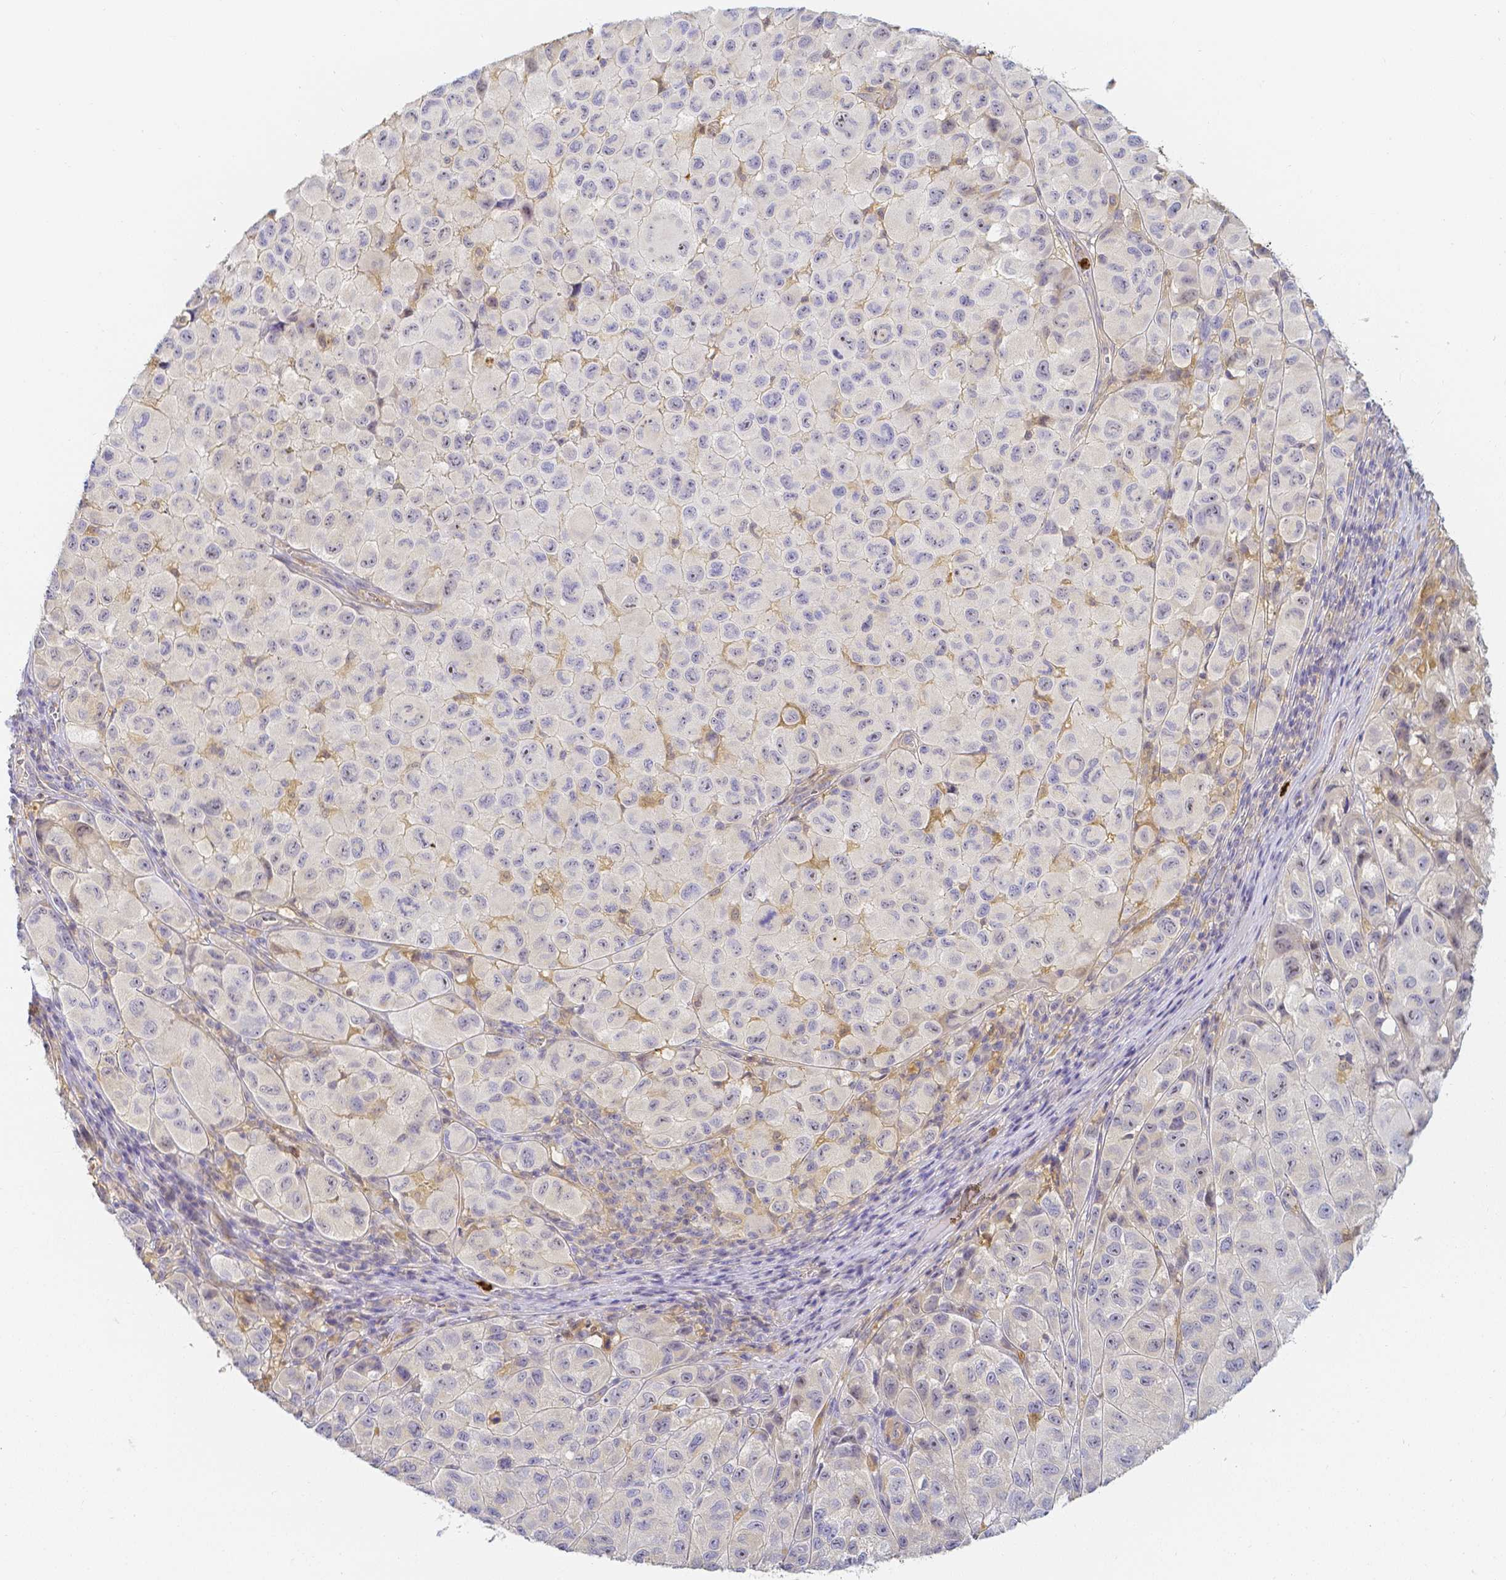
{"staining": {"intensity": "weak", "quantity": "<25%", "location": "cytoplasmic/membranous,nuclear"}, "tissue": "melanoma", "cell_type": "Tumor cells", "image_type": "cancer", "snomed": [{"axis": "morphology", "description": "Malignant melanoma, NOS"}, {"axis": "topography", "description": "Skin"}], "caption": "Human melanoma stained for a protein using IHC displays no expression in tumor cells.", "gene": "KCNH1", "patient": {"sex": "male", "age": 93}}